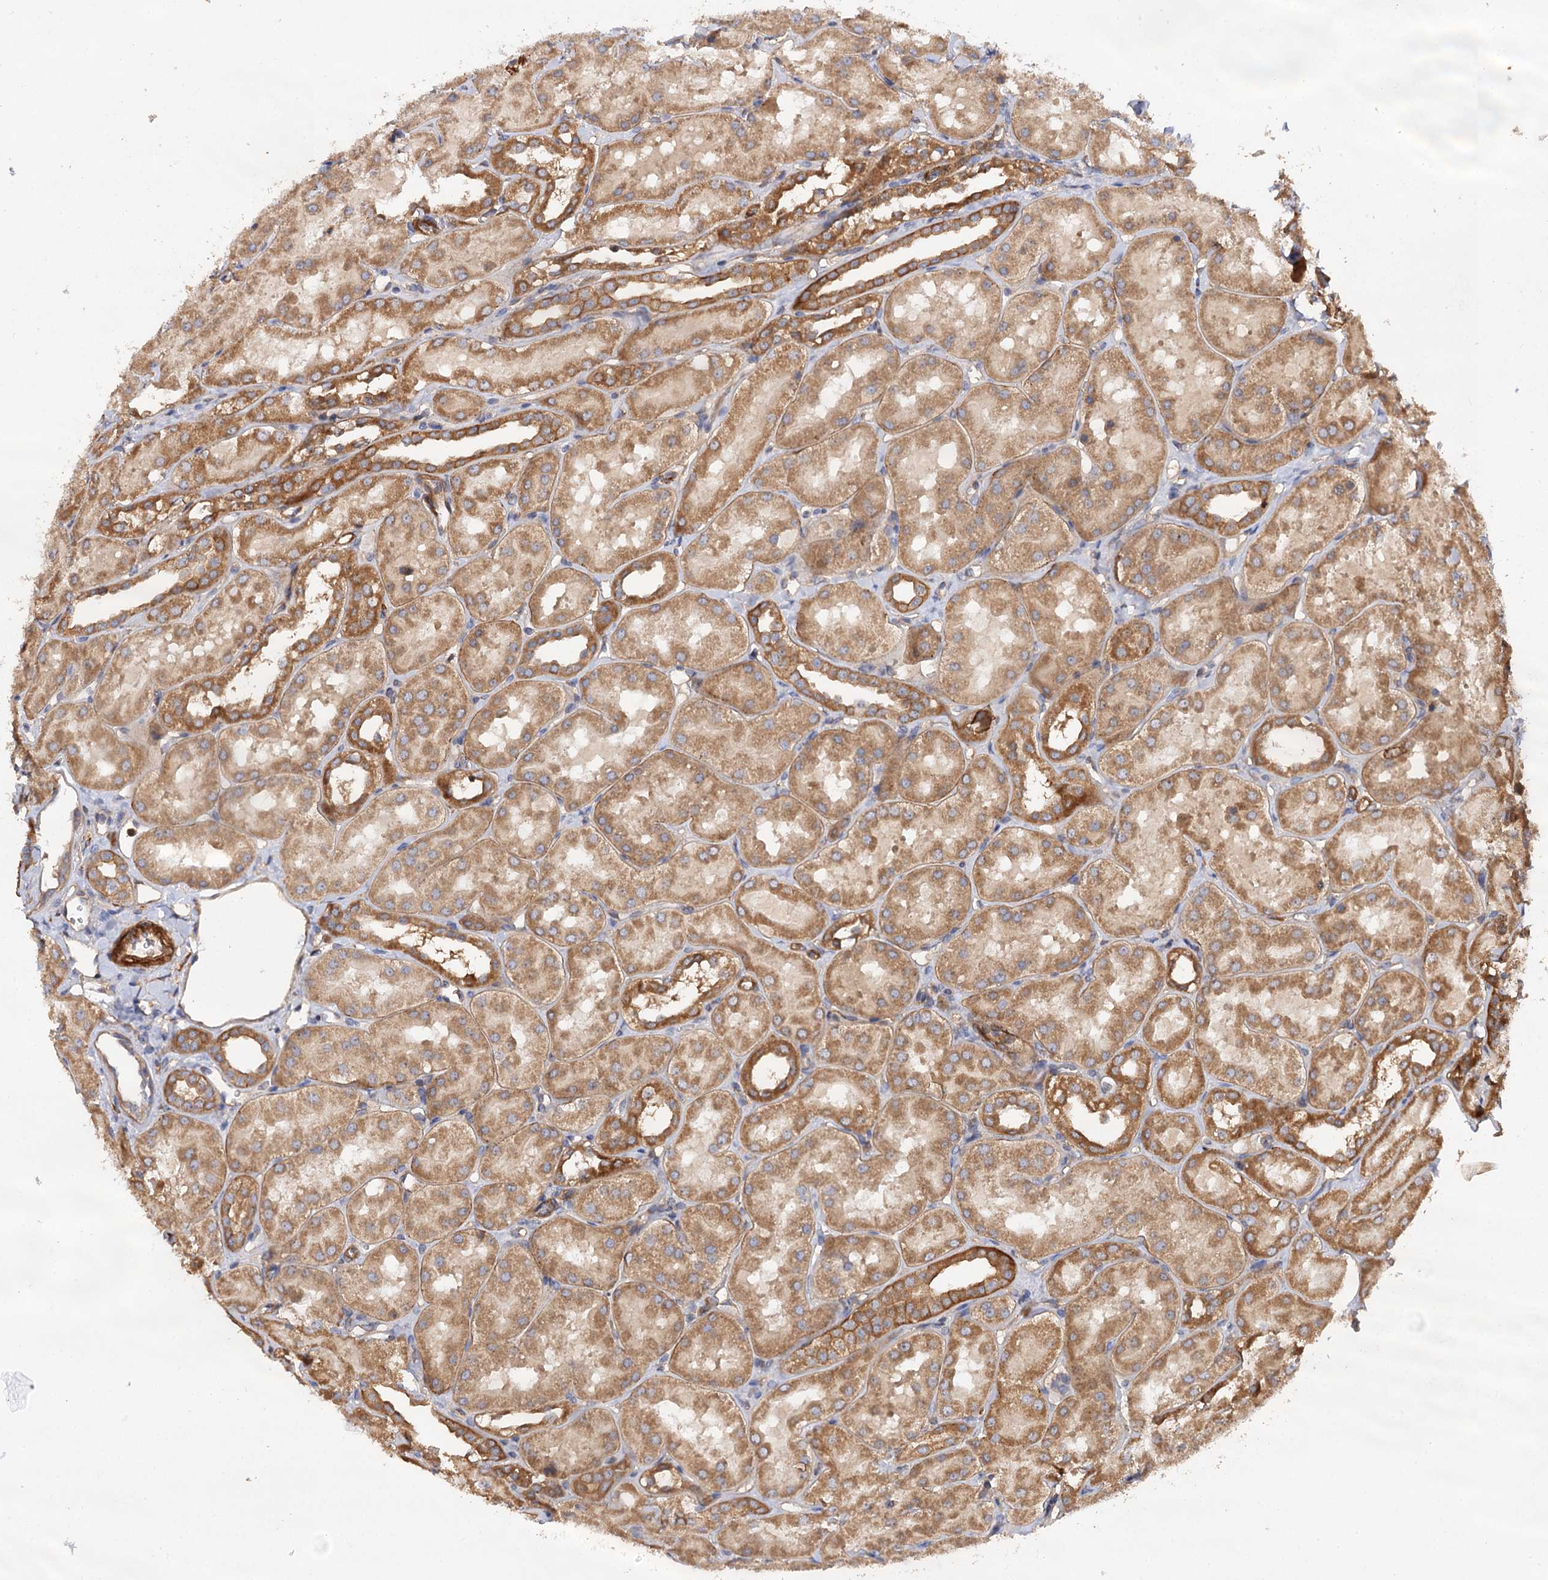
{"staining": {"intensity": "moderate", "quantity": ">75%", "location": "cytoplasmic/membranous"}, "tissue": "kidney", "cell_type": "Cells in glomeruli", "image_type": "normal", "snomed": [{"axis": "morphology", "description": "Normal tissue, NOS"}, {"axis": "topography", "description": "Kidney"}, {"axis": "topography", "description": "Urinary bladder"}], "caption": "Protein expression analysis of unremarkable kidney displays moderate cytoplasmic/membranous staining in about >75% of cells in glomeruli.", "gene": "CSAD", "patient": {"sex": "male", "age": 16}}